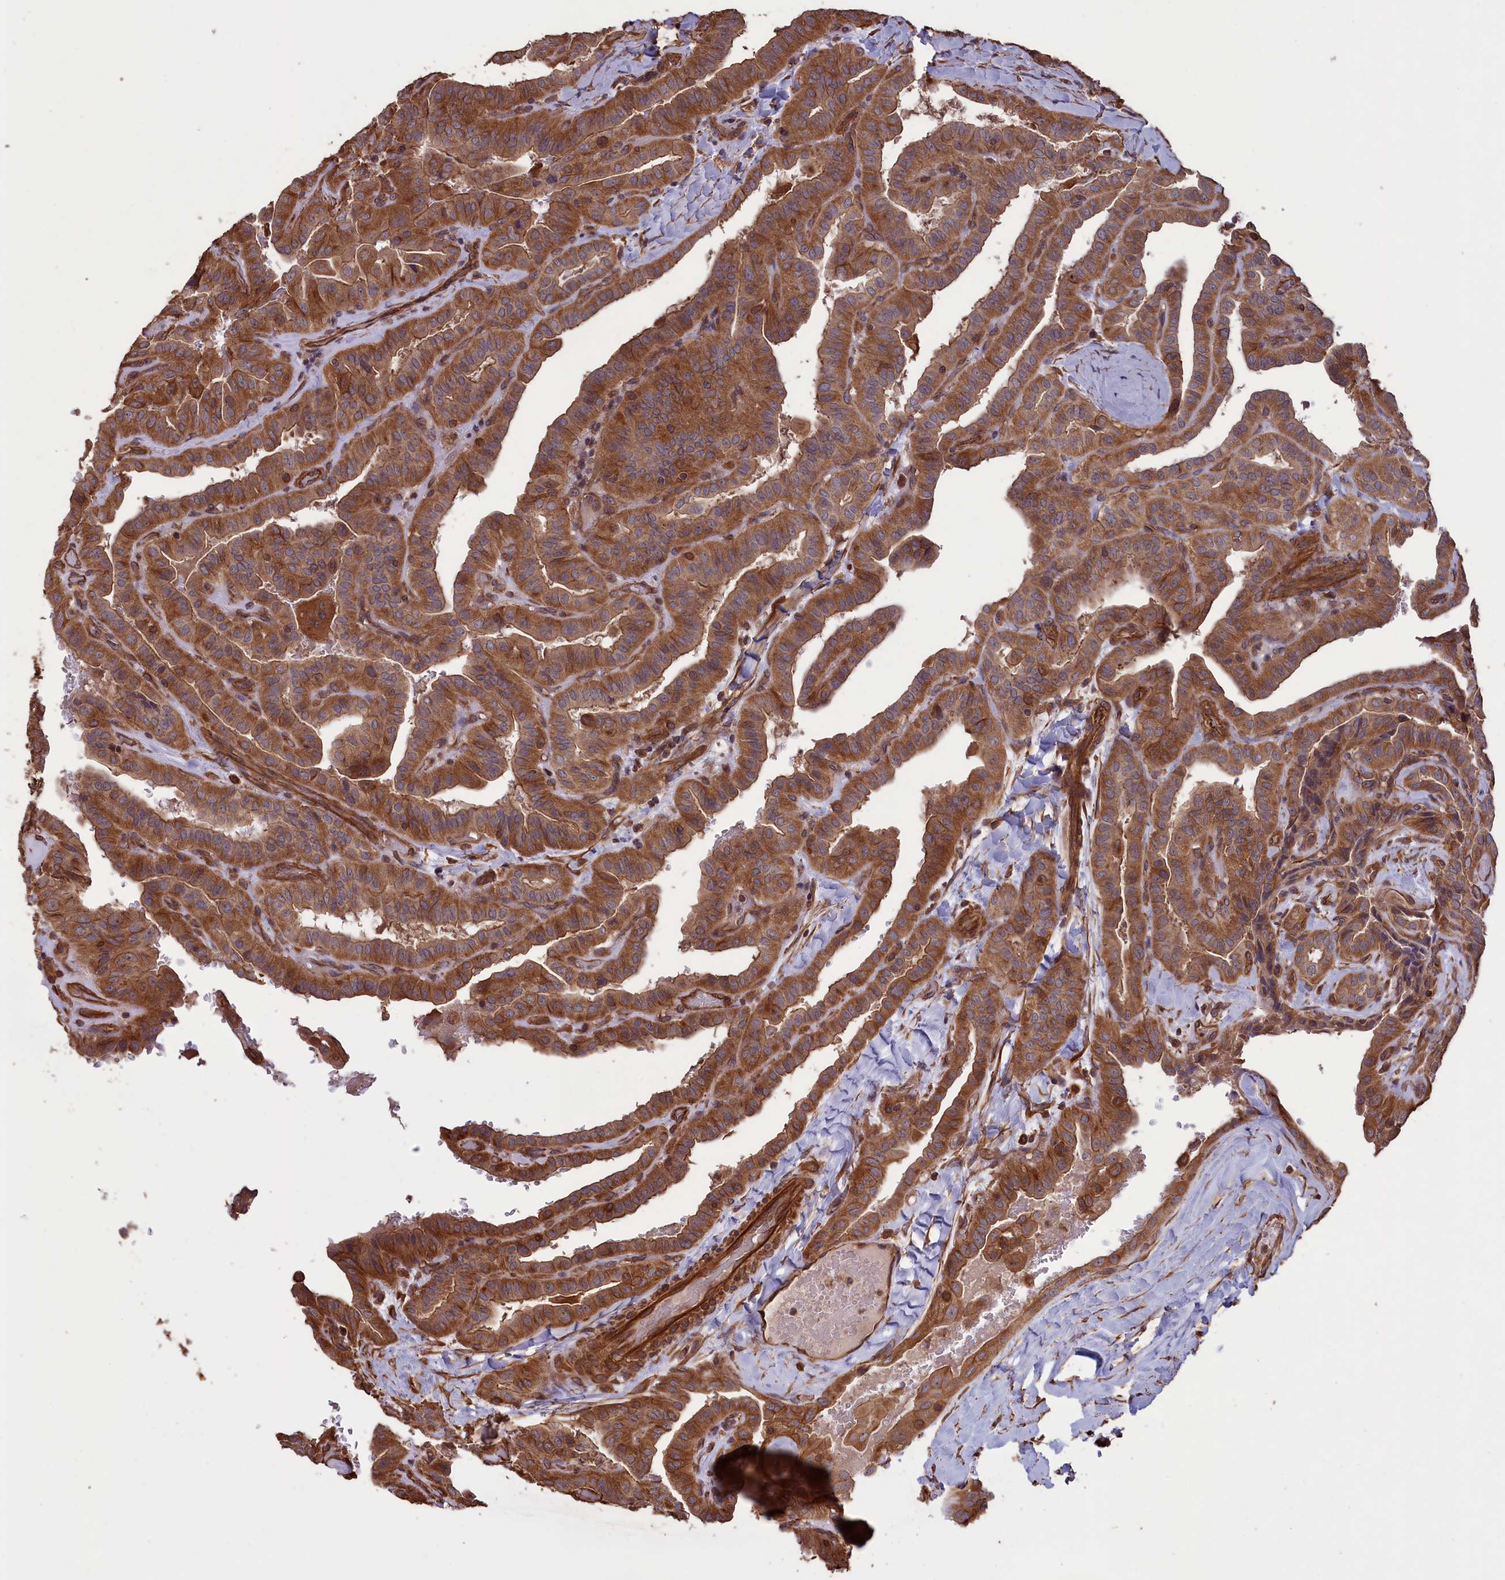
{"staining": {"intensity": "moderate", "quantity": ">75%", "location": "cytoplasmic/membranous"}, "tissue": "thyroid cancer", "cell_type": "Tumor cells", "image_type": "cancer", "snomed": [{"axis": "morphology", "description": "Papillary adenocarcinoma, NOS"}, {"axis": "topography", "description": "Thyroid gland"}], "caption": "Immunohistochemical staining of human thyroid cancer (papillary adenocarcinoma) shows medium levels of moderate cytoplasmic/membranous protein staining in about >75% of tumor cells. Using DAB (brown) and hematoxylin (blue) stains, captured at high magnification using brightfield microscopy.", "gene": "DAPK3", "patient": {"sex": "male", "age": 77}}